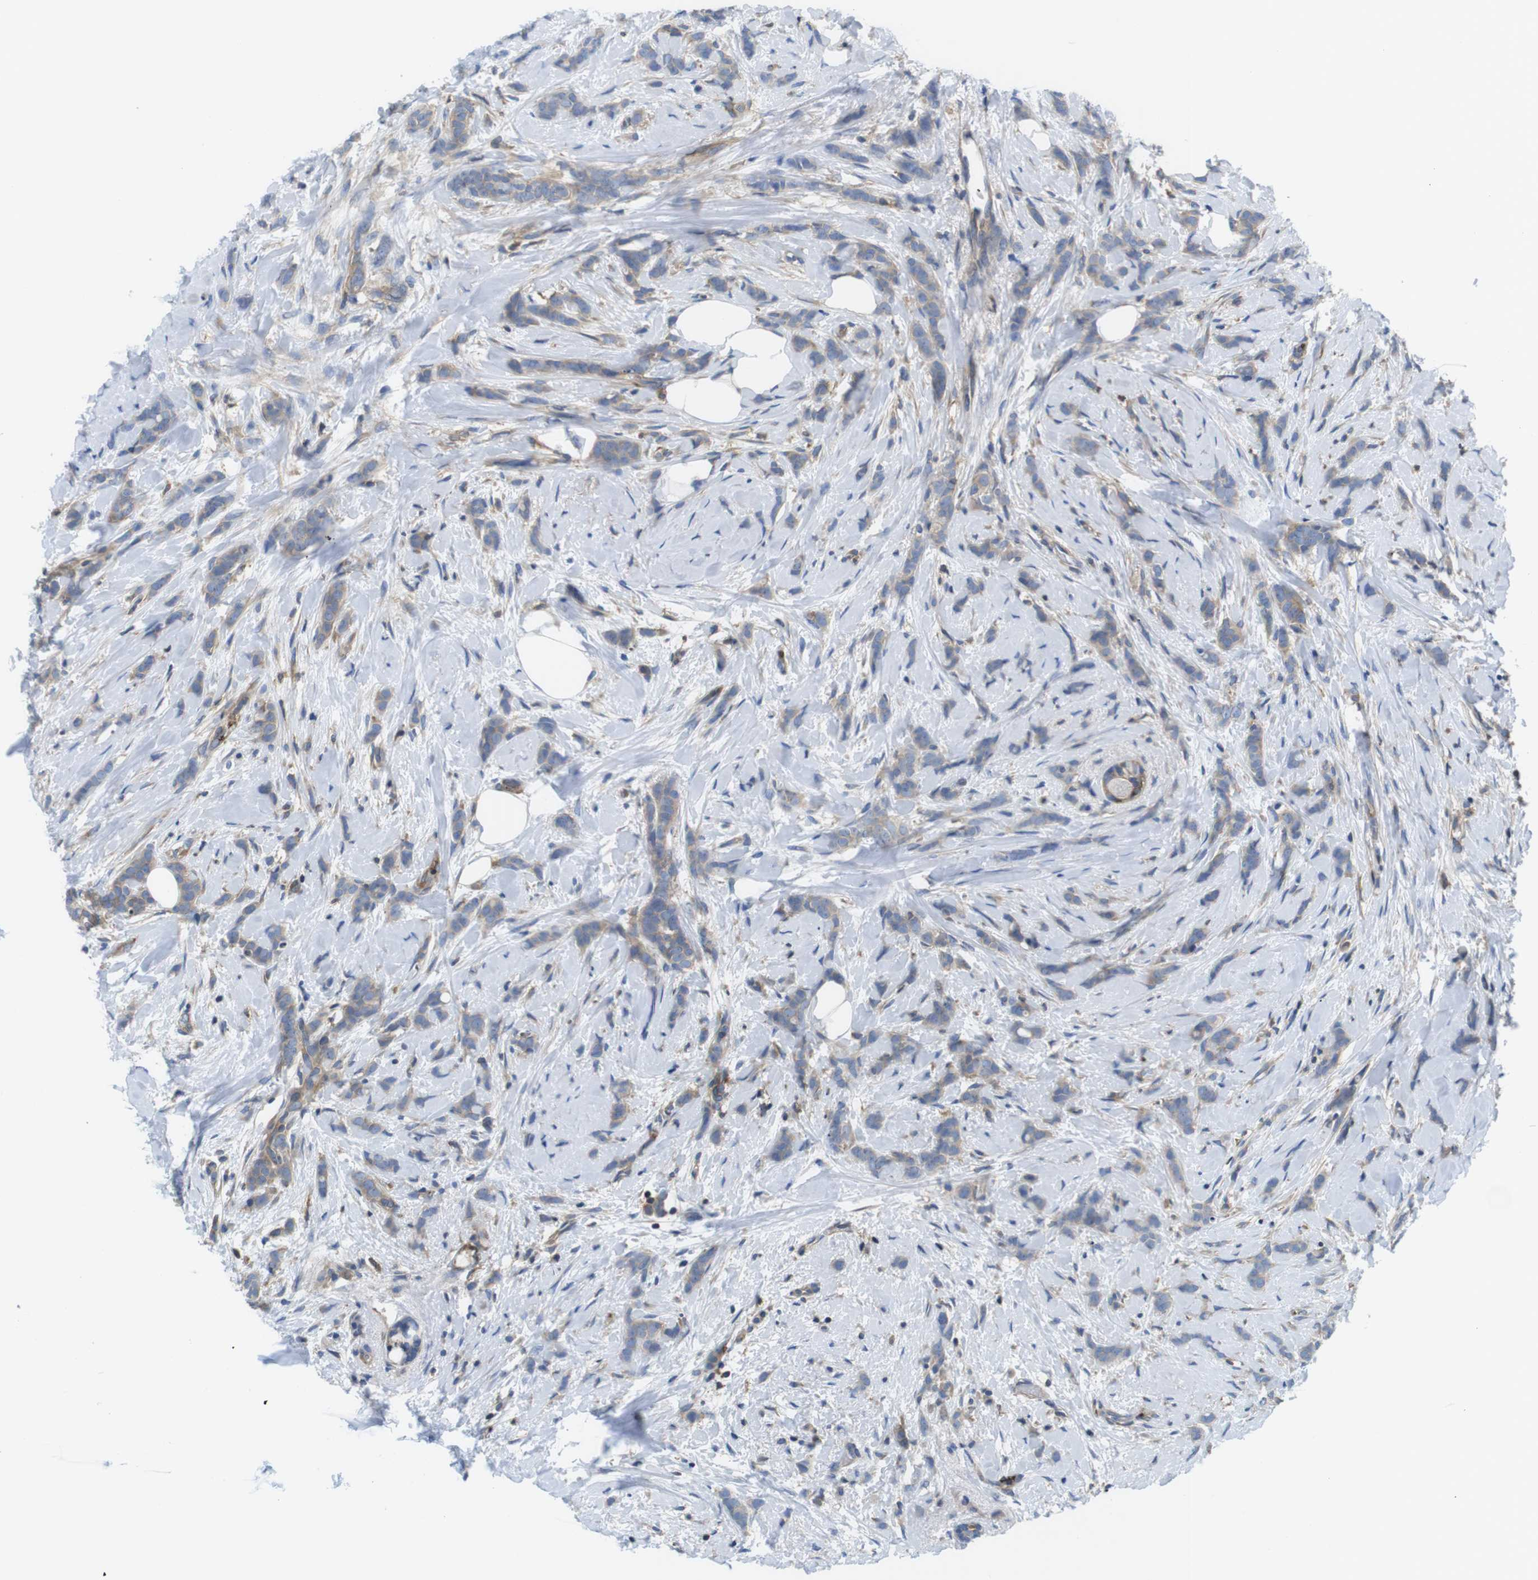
{"staining": {"intensity": "weak", "quantity": ">75%", "location": "cytoplasmic/membranous"}, "tissue": "breast cancer", "cell_type": "Tumor cells", "image_type": "cancer", "snomed": [{"axis": "morphology", "description": "Lobular carcinoma, in situ"}, {"axis": "morphology", "description": "Lobular carcinoma"}, {"axis": "topography", "description": "Breast"}], "caption": "Protein expression analysis of human breast lobular carcinoma reveals weak cytoplasmic/membranous staining in about >75% of tumor cells. The protein is shown in brown color, while the nuclei are stained blue.", "gene": "HERPUD2", "patient": {"sex": "female", "age": 41}}